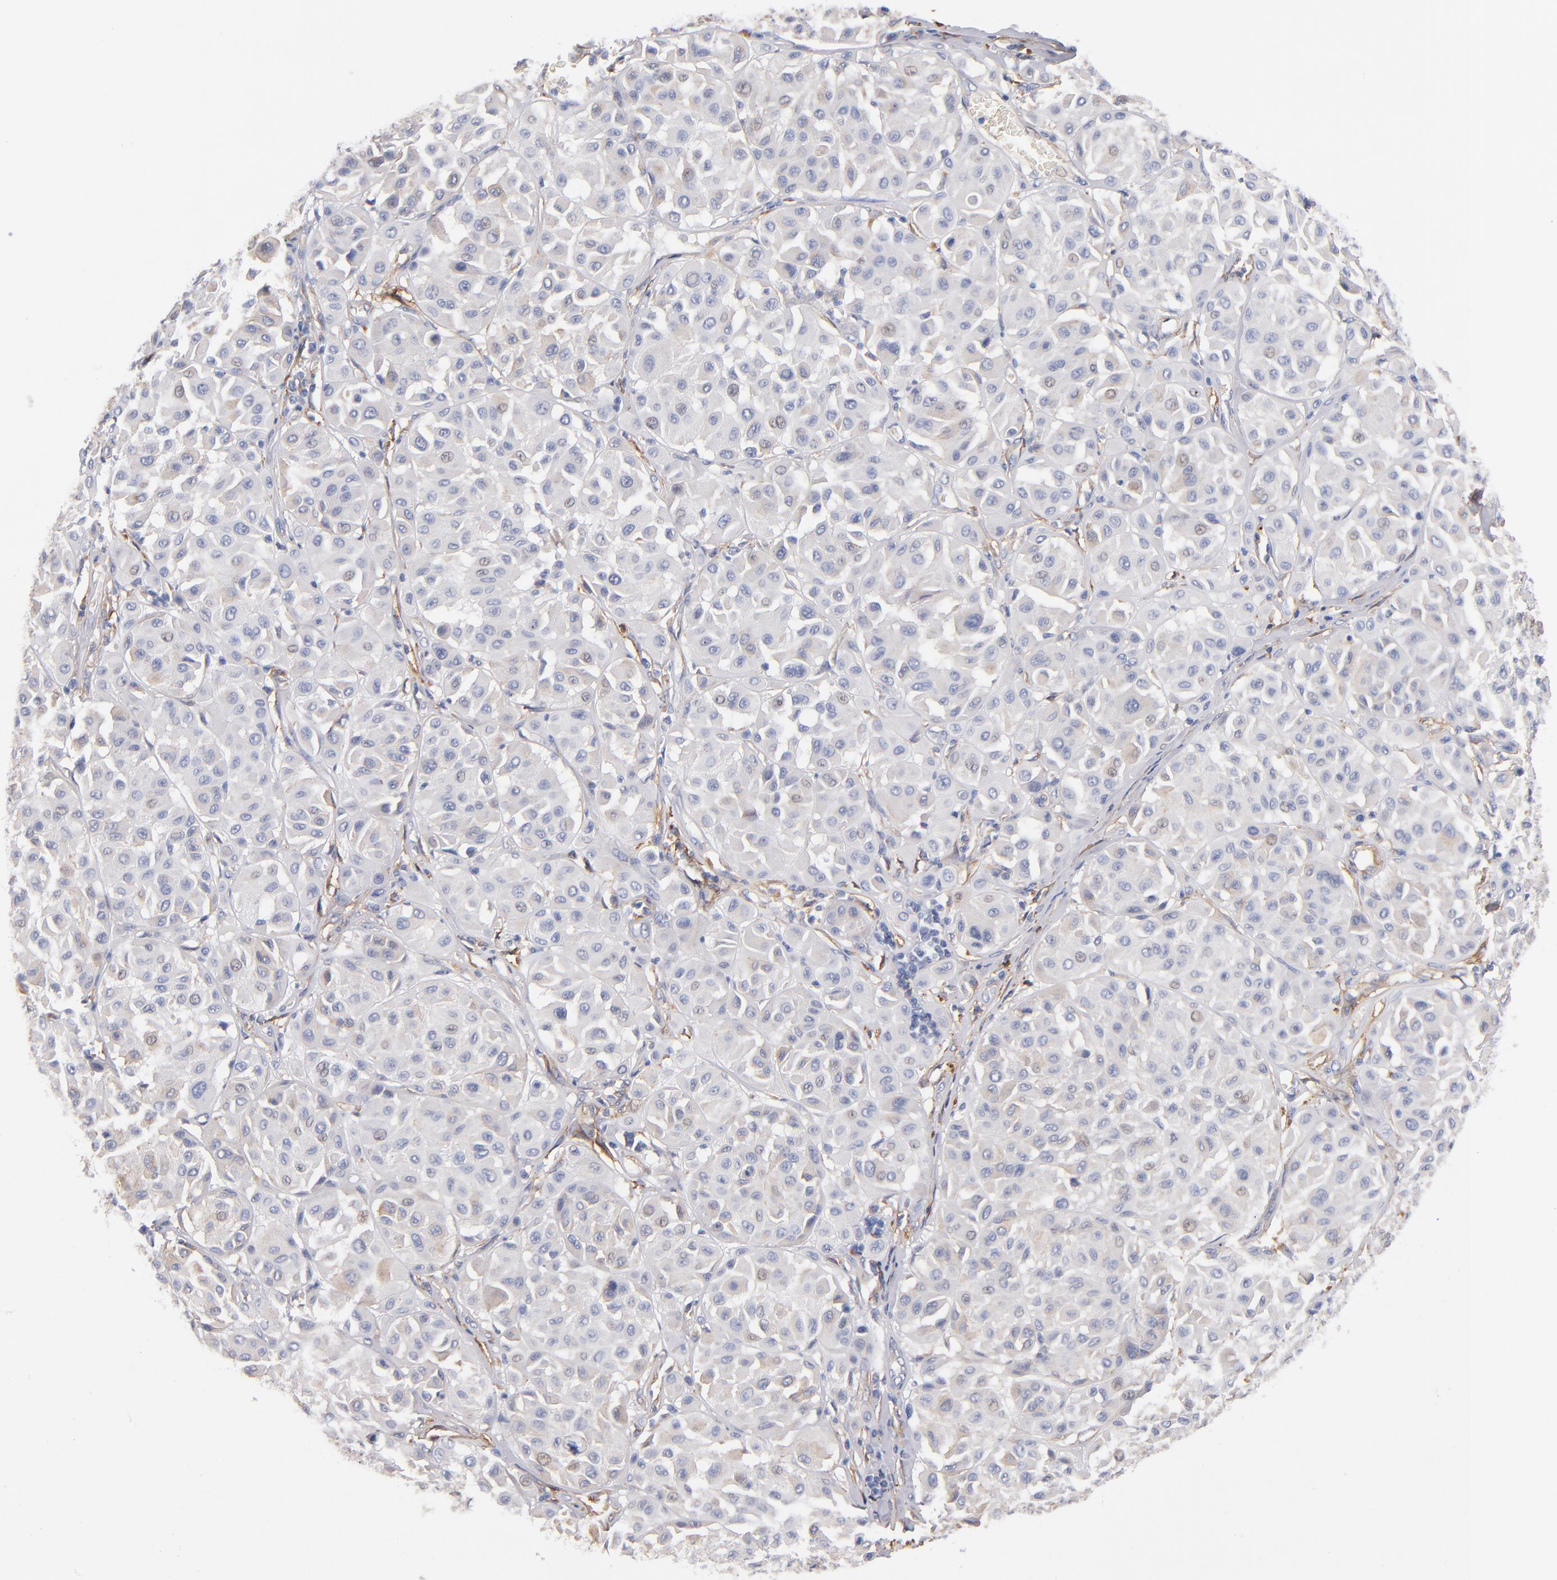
{"staining": {"intensity": "negative", "quantity": "none", "location": "none"}, "tissue": "melanoma", "cell_type": "Tumor cells", "image_type": "cancer", "snomed": [{"axis": "morphology", "description": "Malignant melanoma, Metastatic site"}, {"axis": "topography", "description": "Soft tissue"}], "caption": "Histopathology image shows no protein expression in tumor cells of malignant melanoma (metastatic site) tissue.", "gene": "PLSCR4", "patient": {"sex": "male", "age": 41}}